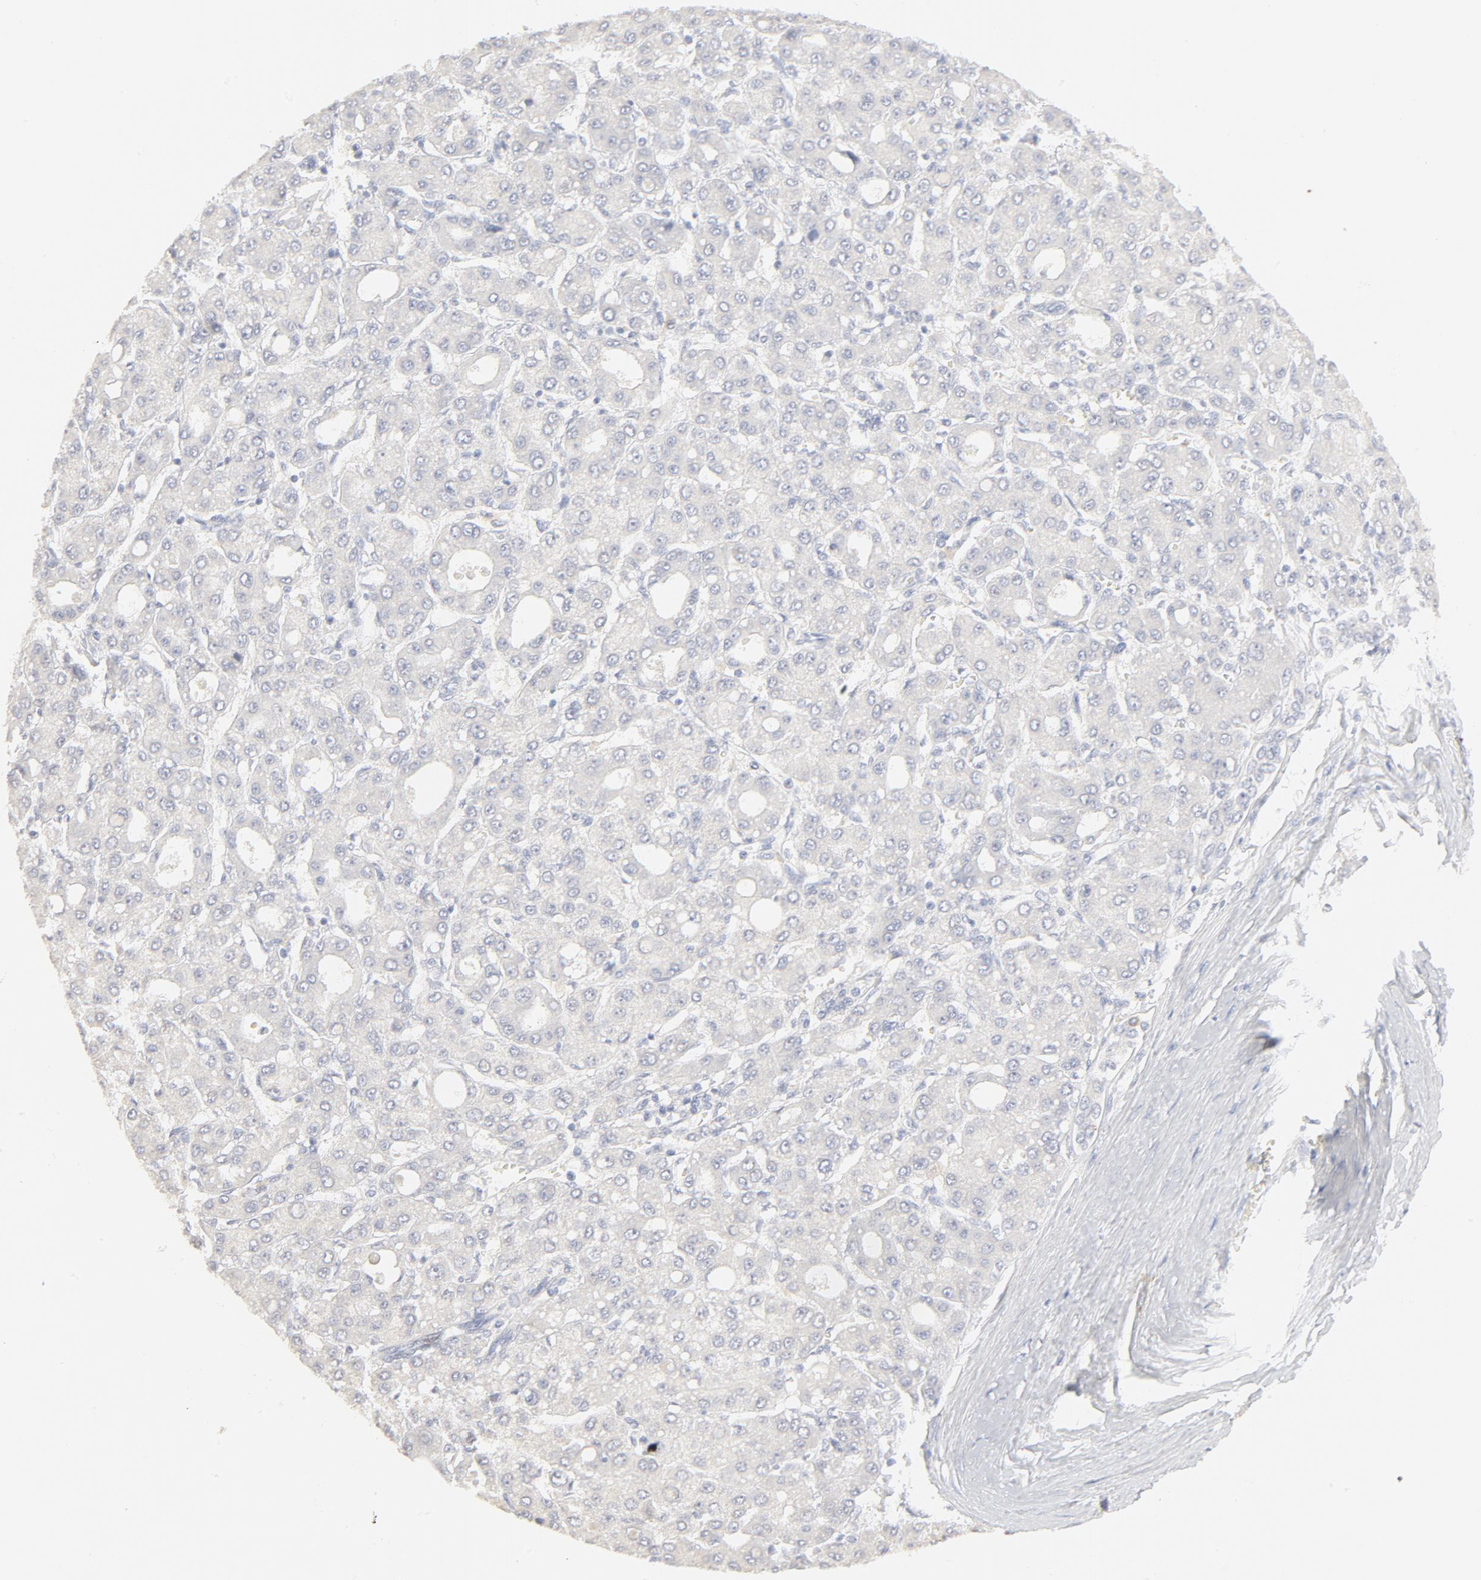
{"staining": {"intensity": "negative", "quantity": "none", "location": "none"}, "tissue": "liver cancer", "cell_type": "Tumor cells", "image_type": "cancer", "snomed": [{"axis": "morphology", "description": "Carcinoma, Hepatocellular, NOS"}, {"axis": "topography", "description": "Liver"}], "caption": "Tumor cells are negative for brown protein staining in hepatocellular carcinoma (liver).", "gene": "FCGBP", "patient": {"sex": "male", "age": 69}}